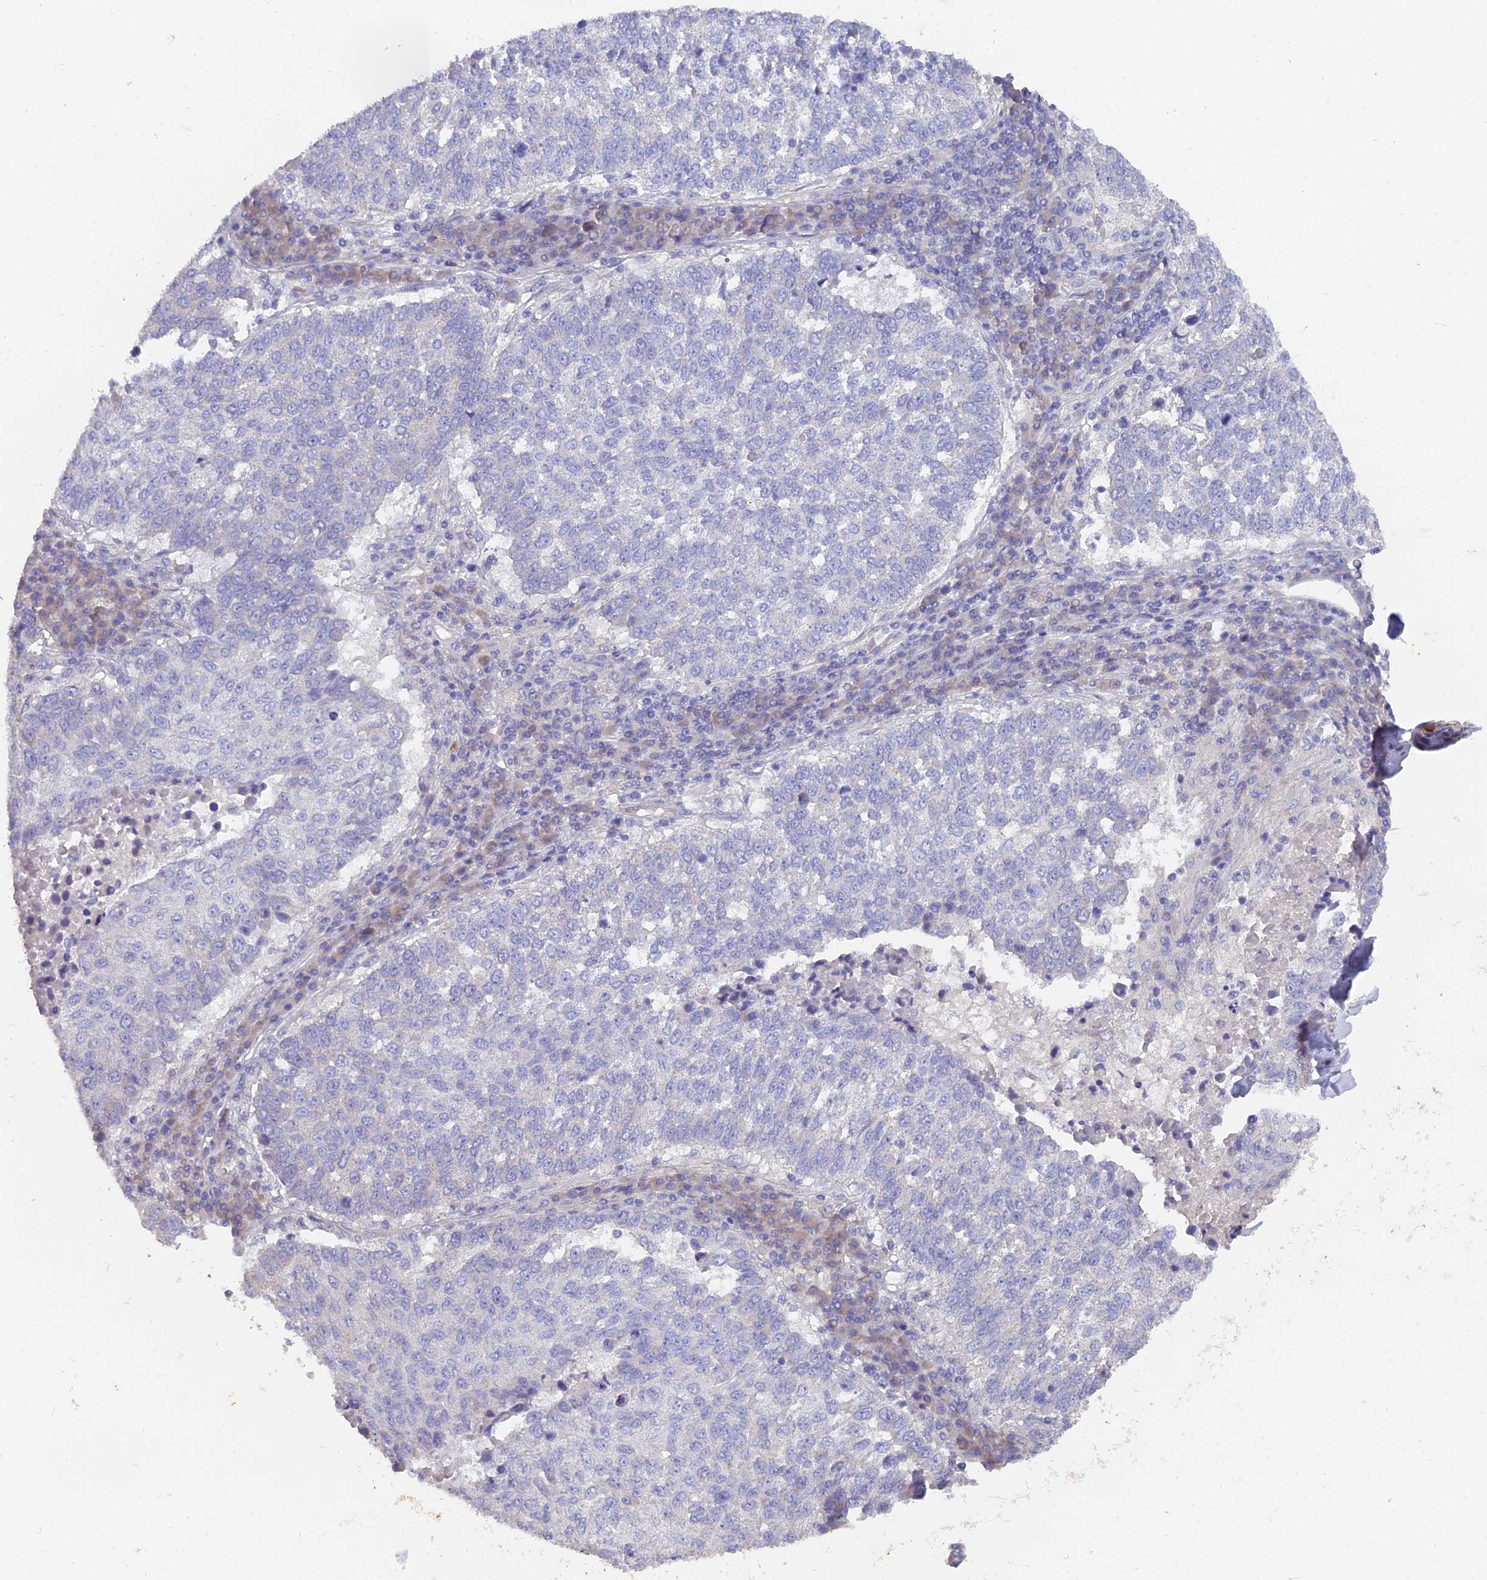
{"staining": {"intensity": "negative", "quantity": "none", "location": "none"}, "tissue": "lung cancer", "cell_type": "Tumor cells", "image_type": "cancer", "snomed": [{"axis": "morphology", "description": "Squamous cell carcinoma, NOS"}, {"axis": "topography", "description": "Lung"}], "caption": "There is no significant positivity in tumor cells of lung cancer.", "gene": "FAM168B", "patient": {"sex": "male", "age": 73}}